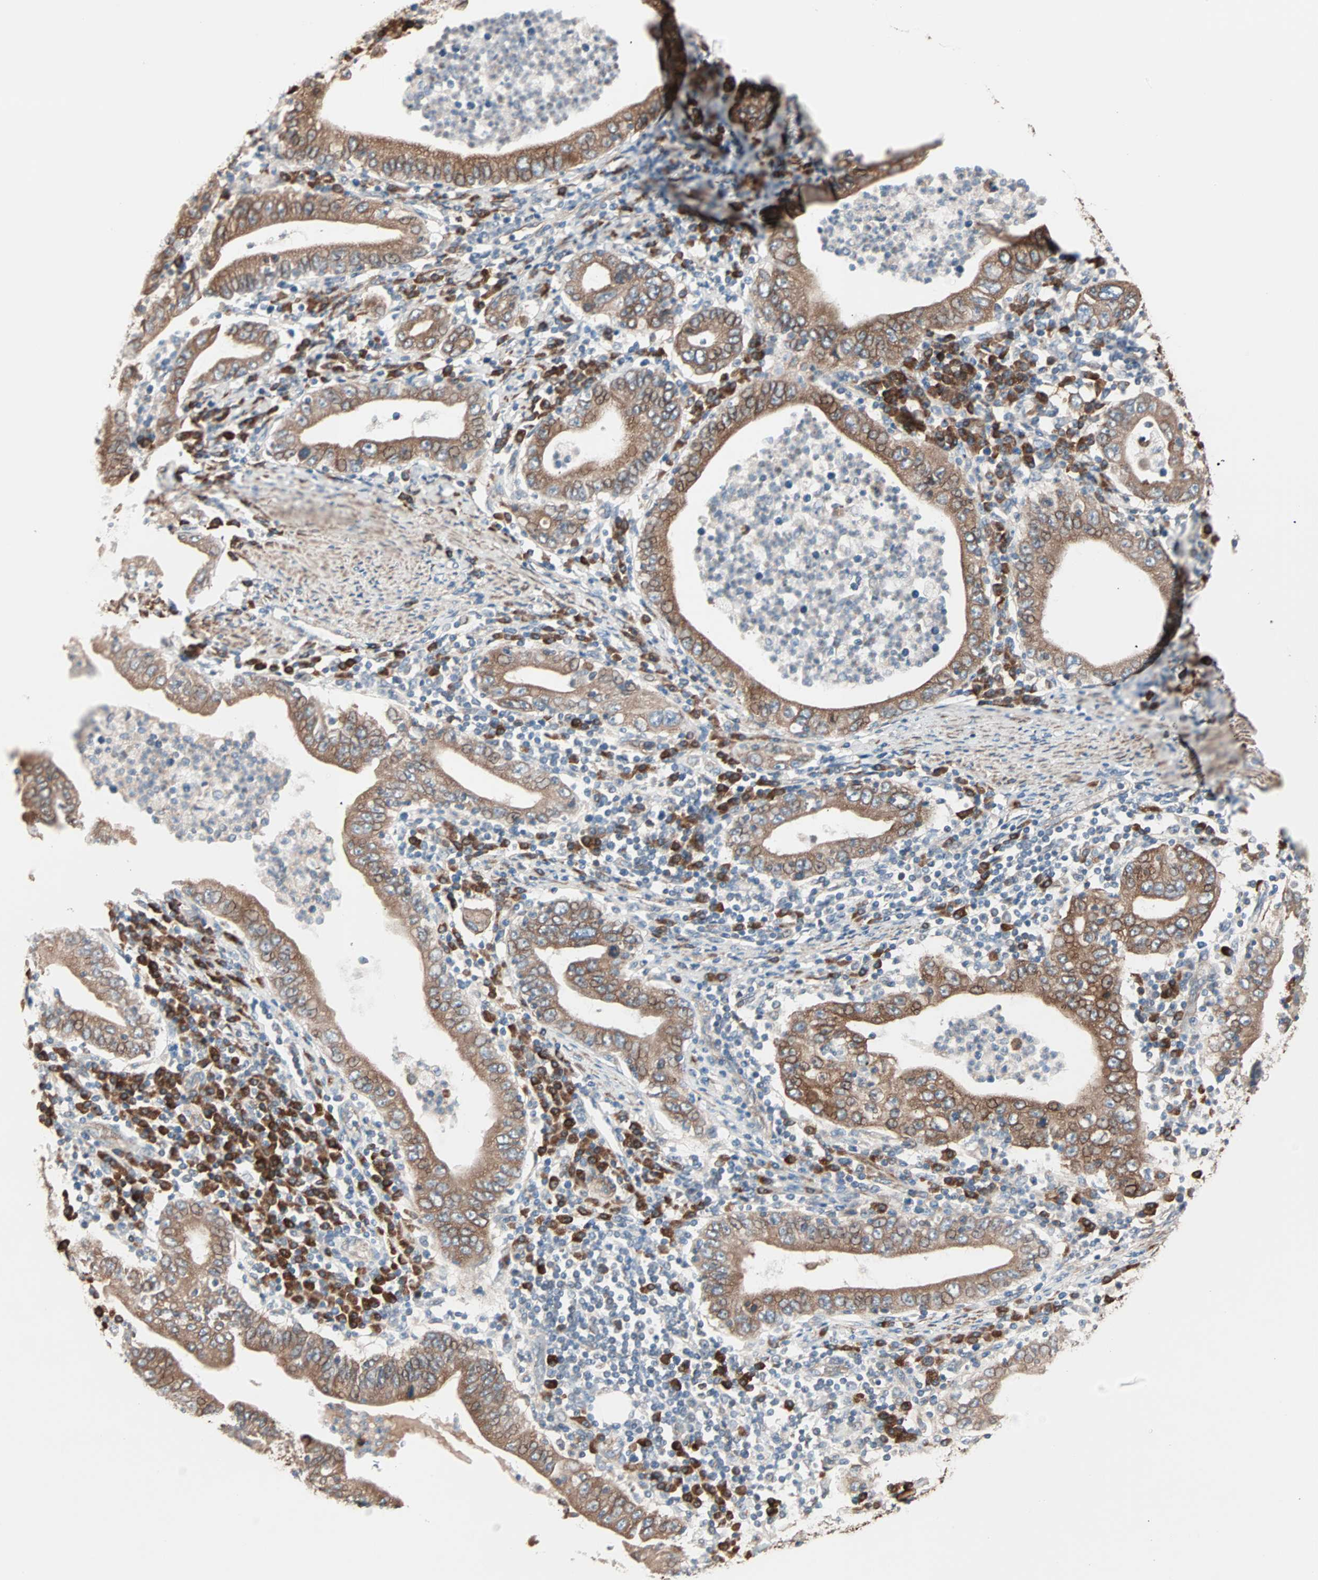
{"staining": {"intensity": "moderate", "quantity": ">75%", "location": "cytoplasmic/membranous"}, "tissue": "stomach cancer", "cell_type": "Tumor cells", "image_type": "cancer", "snomed": [{"axis": "morphology", "description": "Normal tissue, NOS"}, {"axis": "morphology", "description": "Adenocarcinoma, NOS"}, {"axis": "topography", "description": "Esophagus"}, {"axis": "topography", "description": "Stomach, upper"}, {"axis": "topography", "description": "Peripheral nerve tissue"}], "caption": "Protein staining of stomach cancer (adenocarcinoma) tissue displays moderate cytoplasmic/membranous staining in approximately >75% of tumor cells.", "gene": "ALG5", "patient": {"sex": "male", "age": 62}}